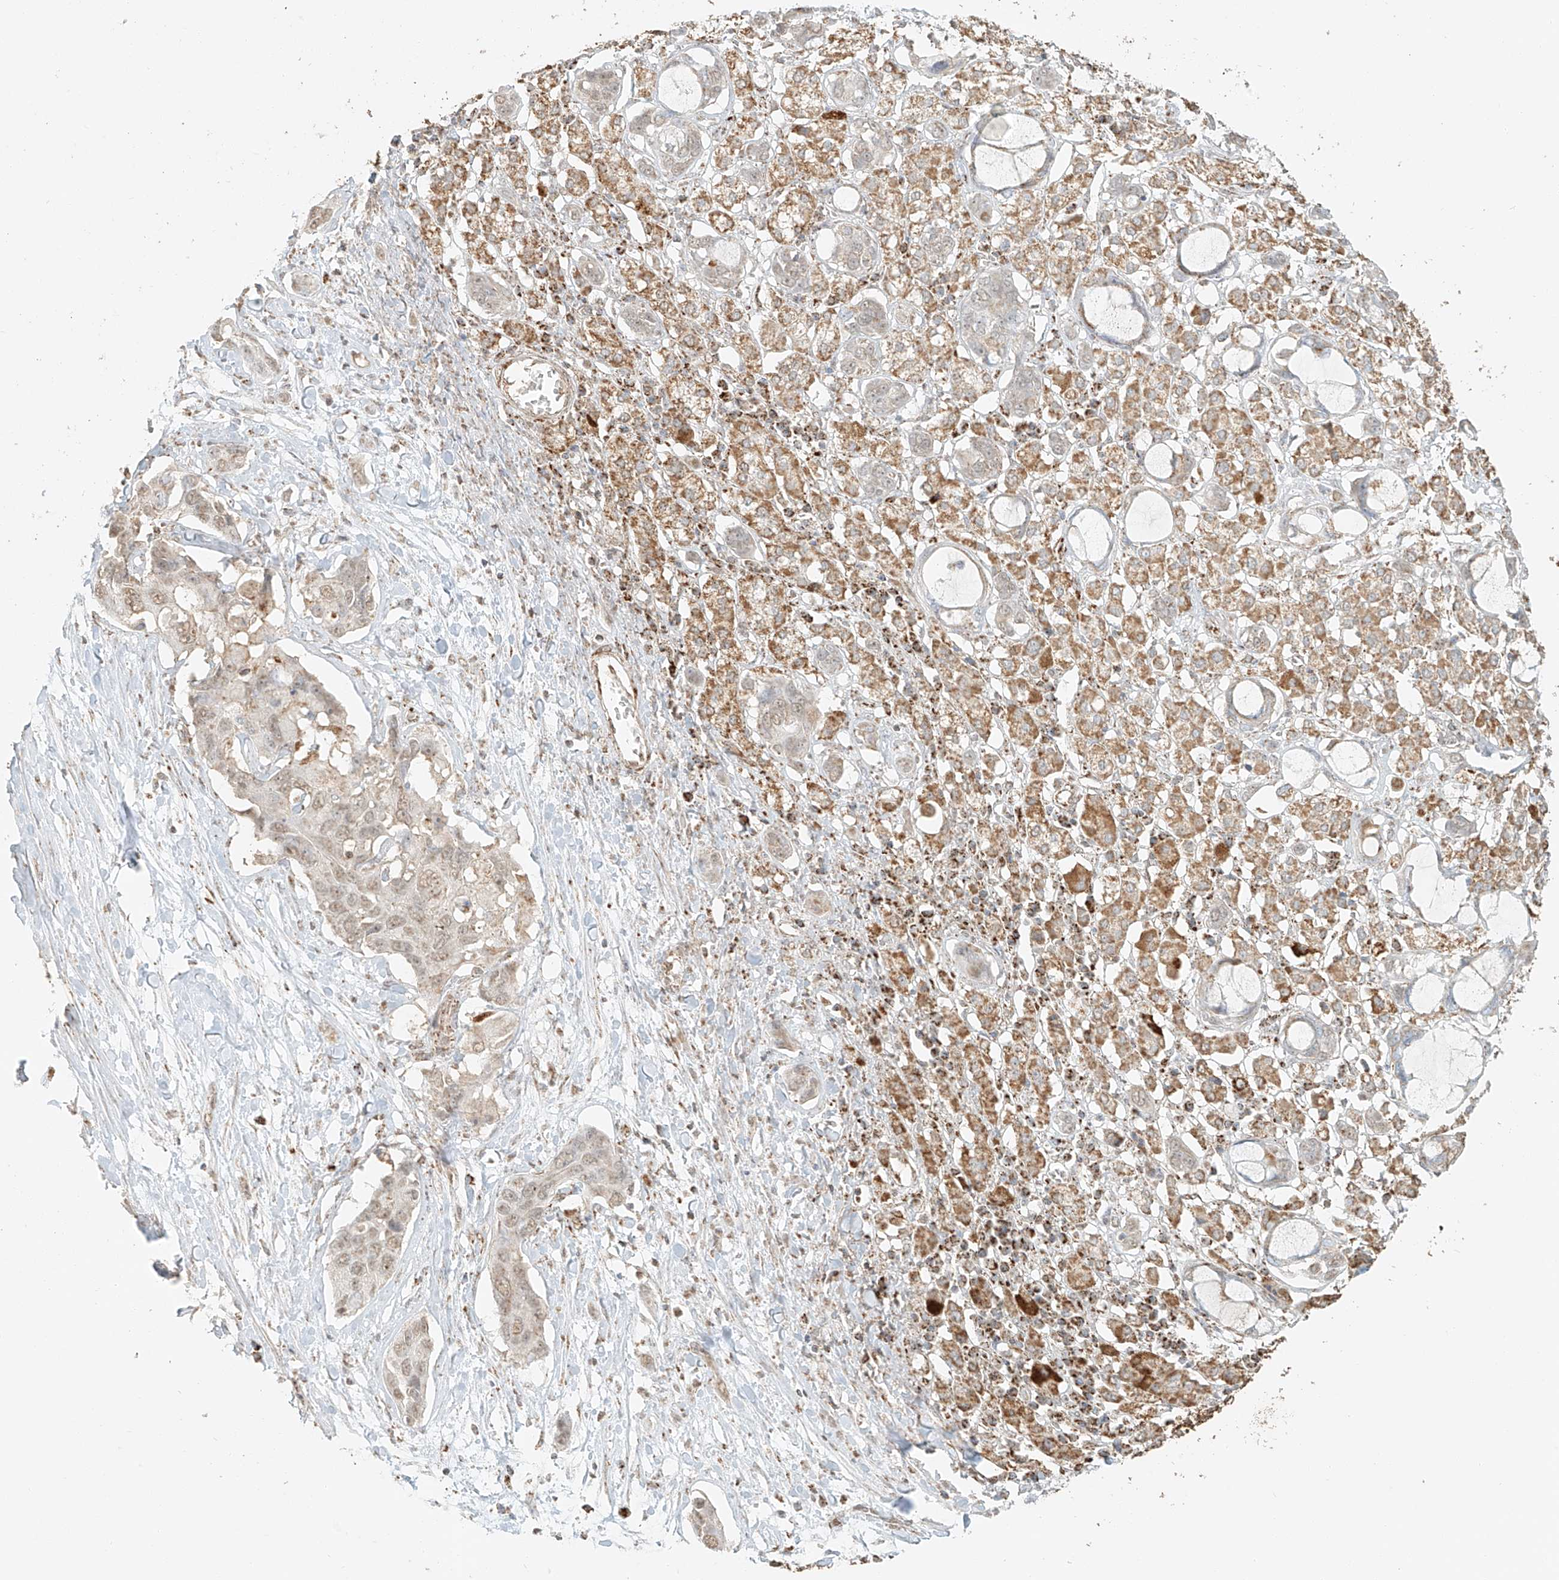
{"staining": {"intensity": "weak", "quantity": ">75%", "location": "cytoplasmic/membranous,nuclear"}, "tissue": "pancreatic cancer", "cell_type": "Tumor cells", "image_type": "cancer", "snomed": [{"axis": "morphology", "description": "Adenocarcinoma, NOS"}, {"axis": "topography", "description": "Pancreas"}], "caption": "Protein staining demonstrates weak cytoplasmic/membranous and nuclear expression in approximately >75% of tumor cells in pancreatic cancer (adenocarcinoma).", "gene": "MIPEP", "patient": {"sex": "female", "age": 60}}